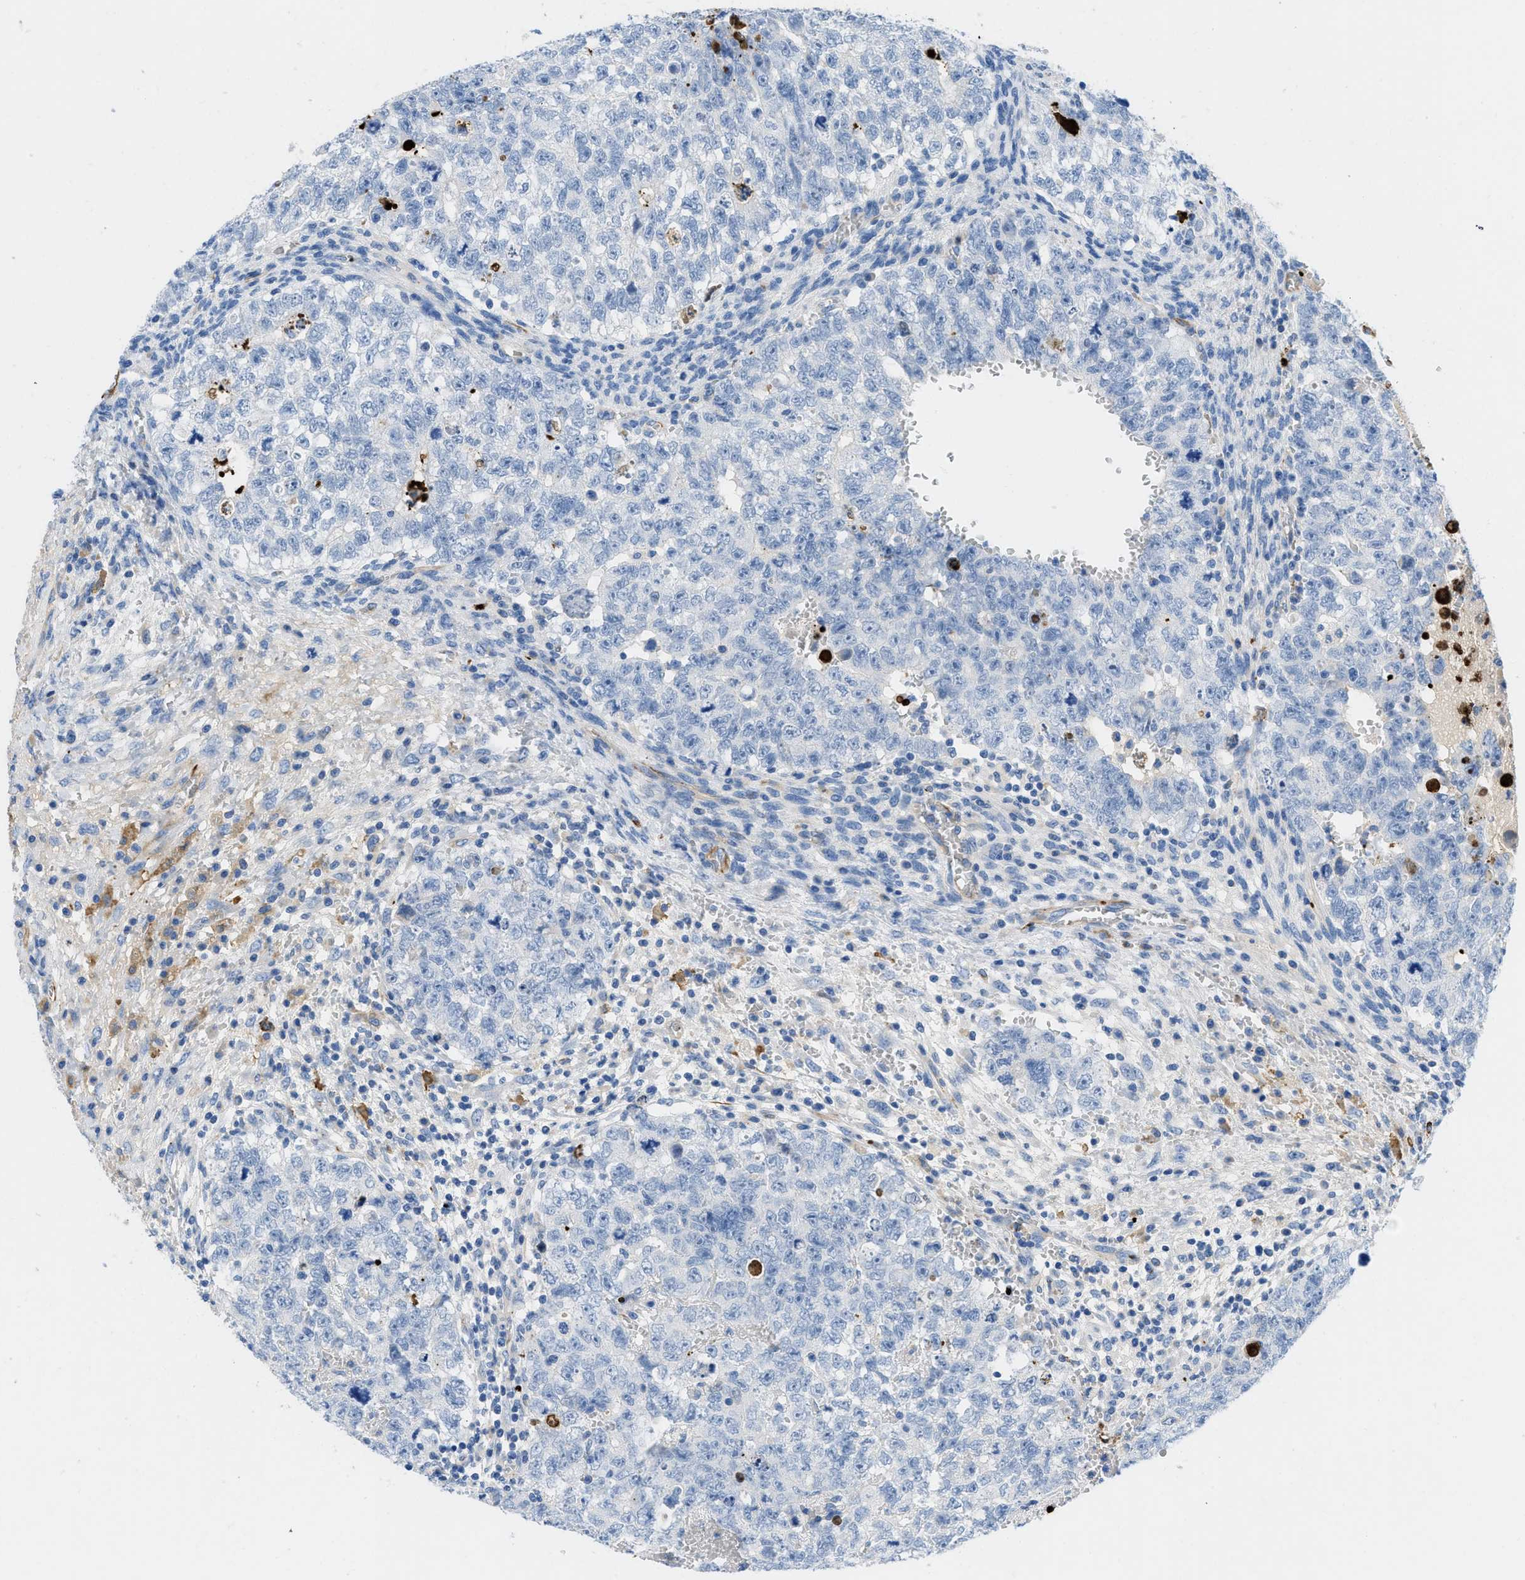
{"staining": {"intensity": "negative", "quantity": "none", "location": "none"}, "tissue": "testis cancer", "cell_type": "Tumor cells", "image_type": "cancer", "snomed": [{"axis": "morphology", "description": "Seminoma, NOS"}, {"axis": "morphology", "description": "Carcinoma, Embryonal, NOS"}, {"axis": "topography", "description": "Testis"}], "caption": "An IHC histopathology image of embryonal carcinoma (testis) is shown. There is no staining in tumor cells of embryonal carcinoma (testis).", "gene": "XCR1", "patient": {"sex": "male", "age": 38}}